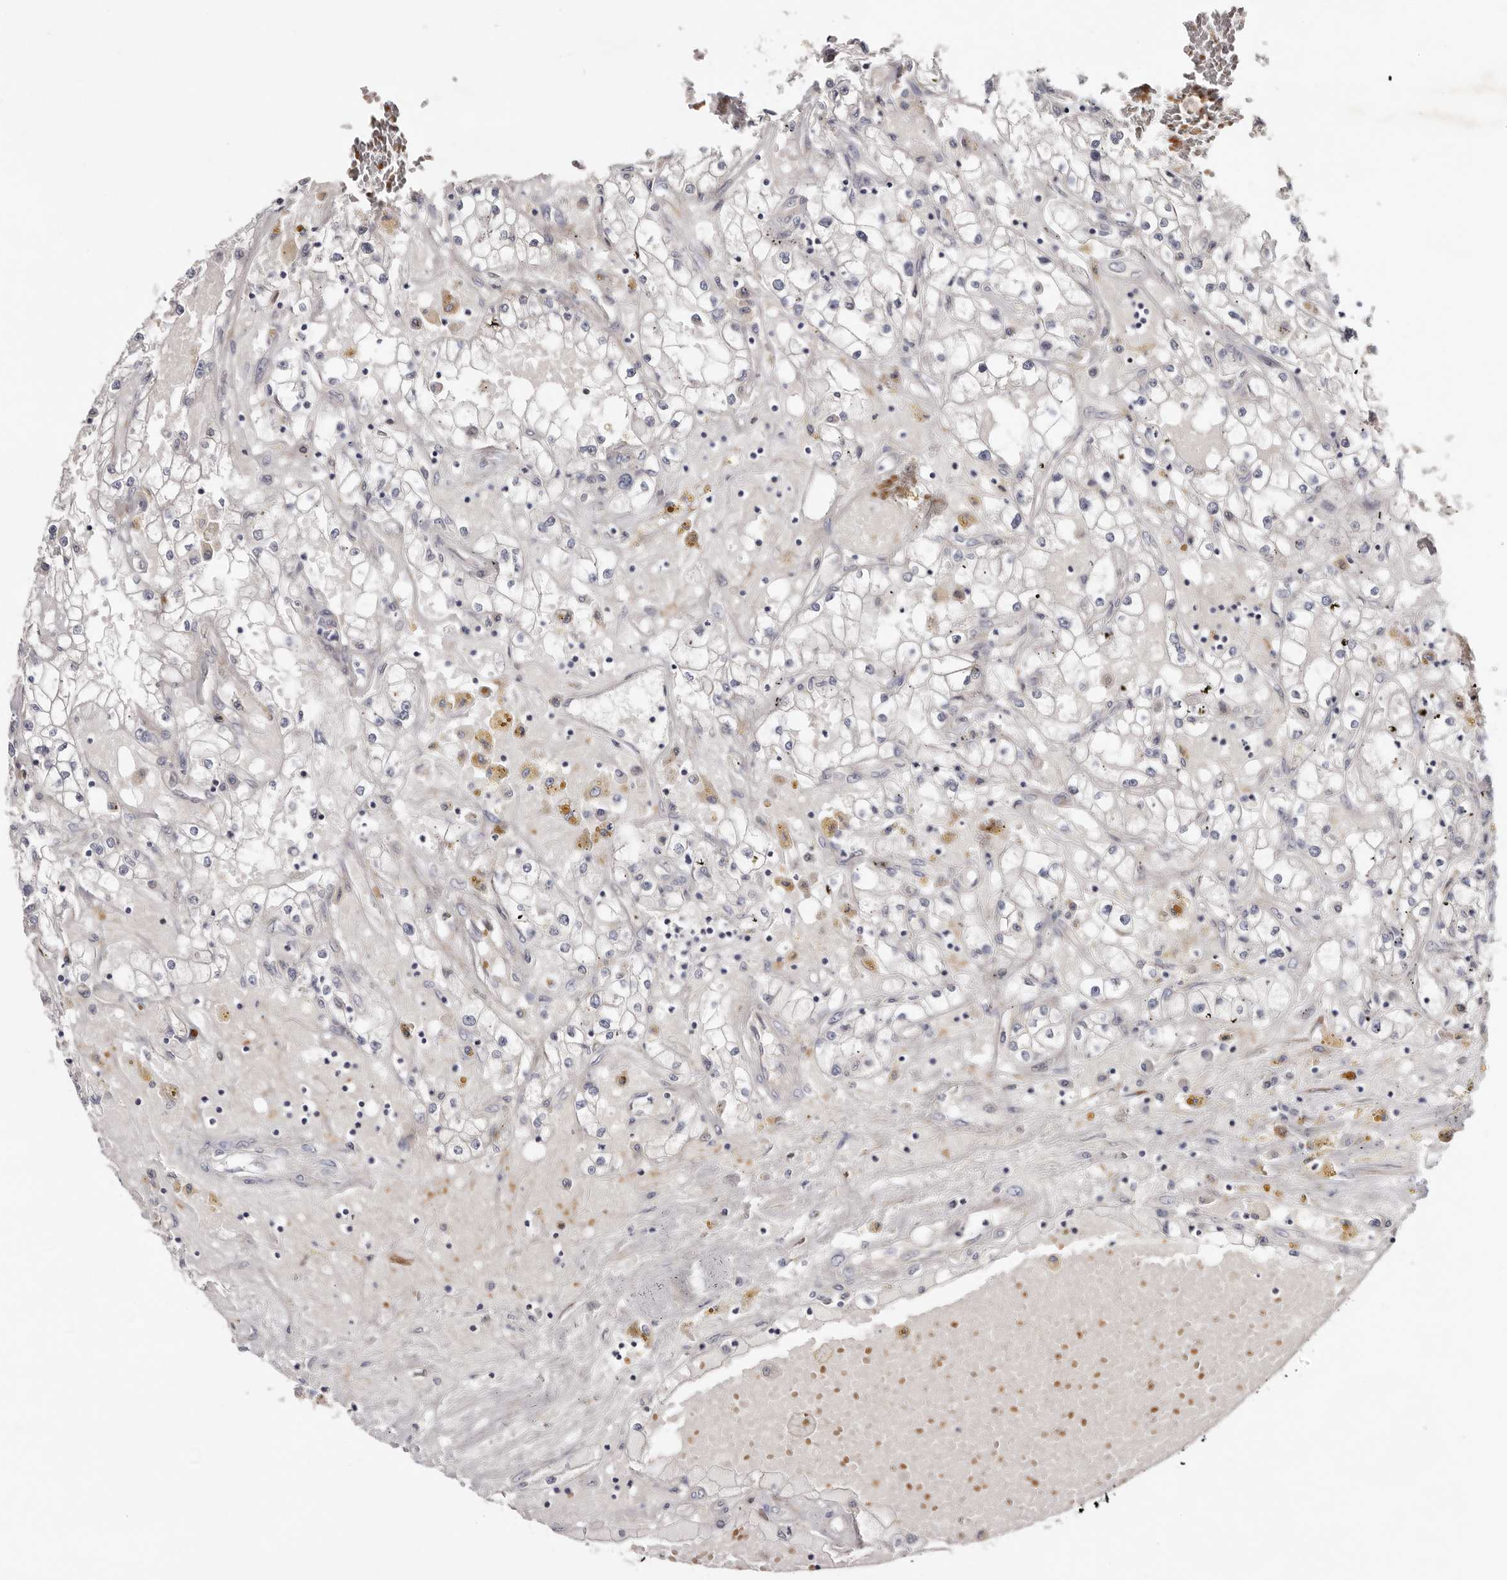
{"staining": {"intensity": "negative", "quantity": "none", "location": "none"}, "tissue": "renal cancer", "cell_type": "Tumor cells", "image_type": "cancer", "snomed": [{"axis": "morphology", "description": "Adenocarcinoma, NOS"}, {"axis": "topography", "description": "Kidney"}], "caption": "Human adenocarcinoma (renal) stained for a protein using immunohistochemistry exhibits no positivity in tumor cells.", "gene": "USH1C", "patient": {"sex": "male", "age": 56}}